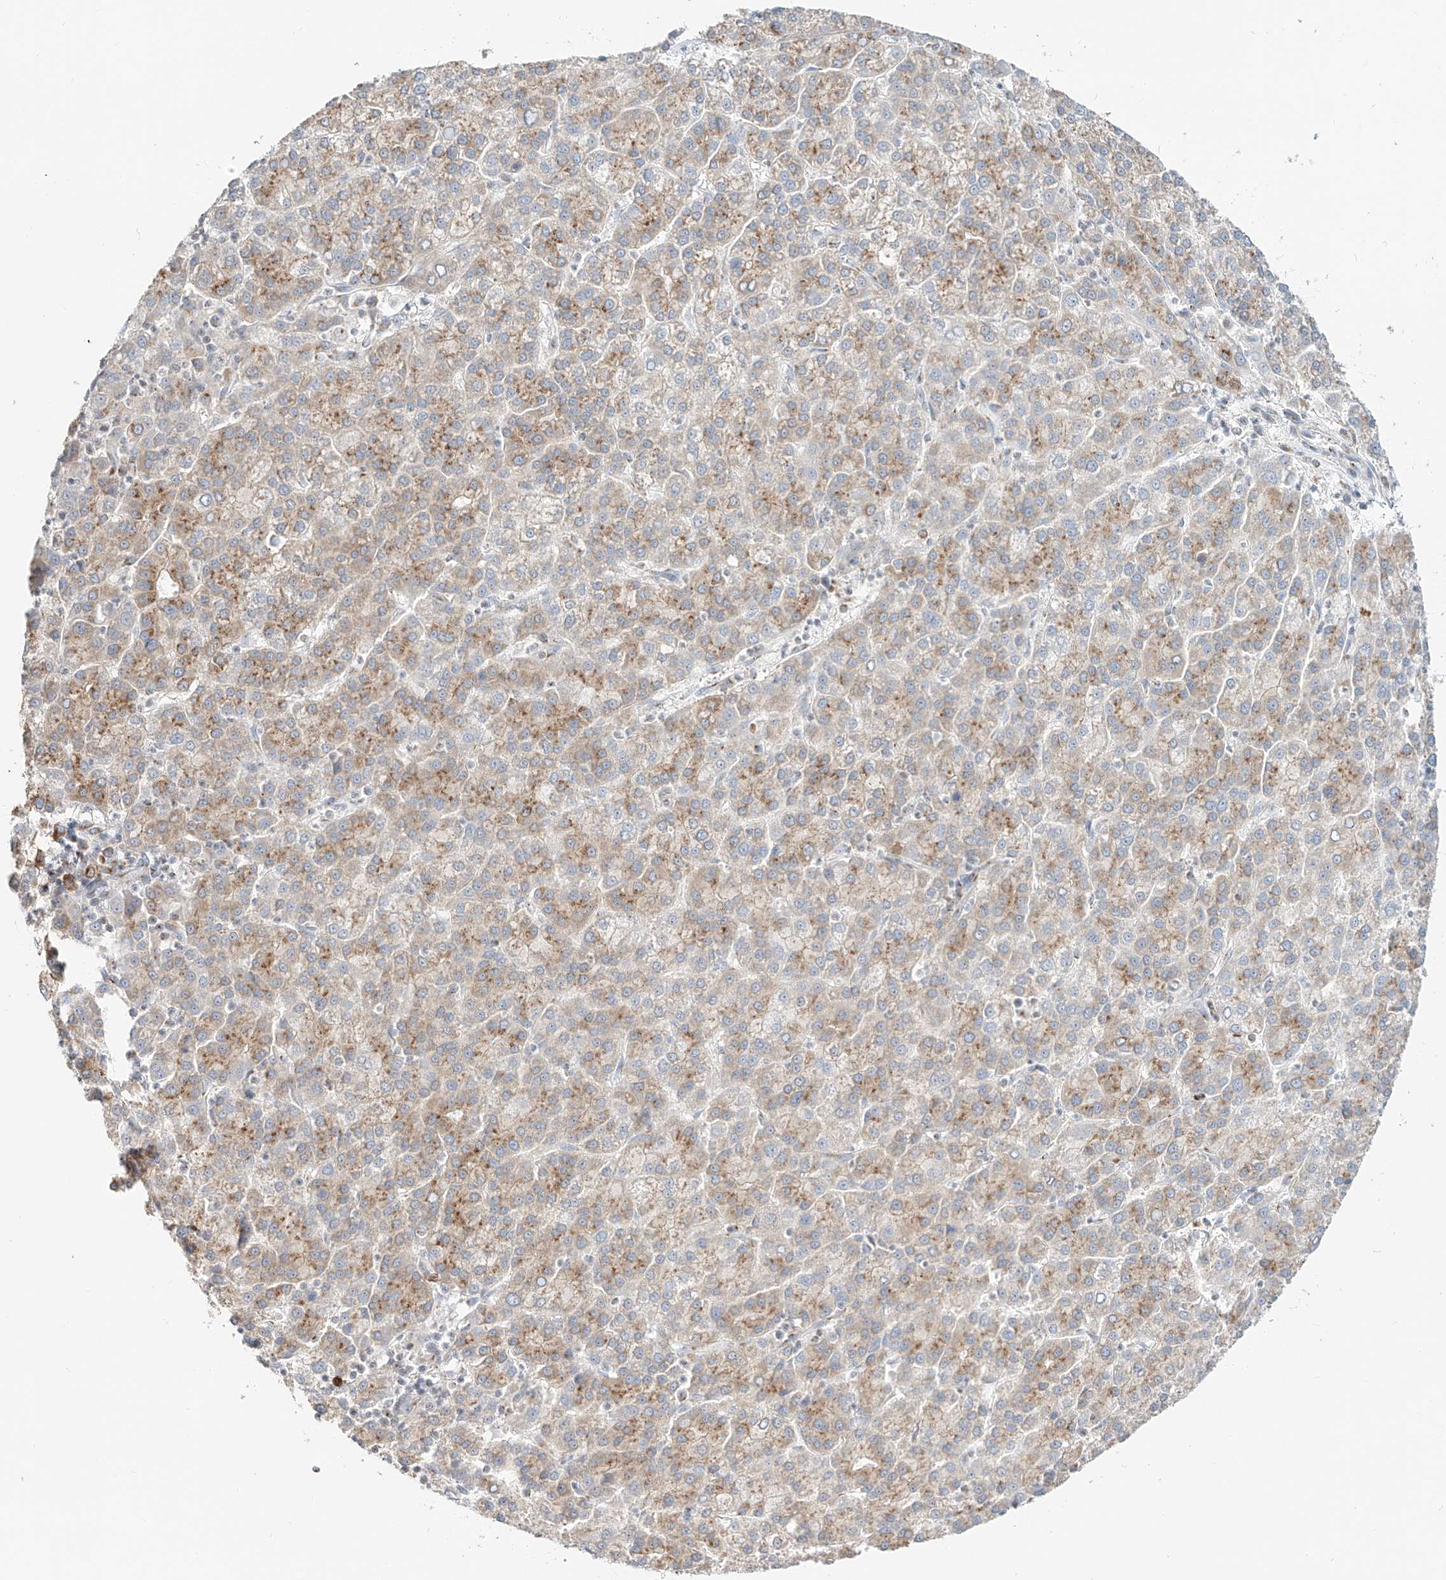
{"staining": {"intensity": "moderate", "quantity": ">75%", "location": "cytoplasmic/membranous"}, "tissue": "liver cancer", "cell_type": "Tumor cells", "image_type": "cancer", "snomed": [{"axis": "morphology", "description": "Carcinoma, Hepatocellular, NOS"}, {"axis": "topography", "description": "Liver"}], "caption": "Tumor cells exhibit medium levels of moderate cytoplasmic/membranous positivity in approximately >75% of cells in liver hepatocellular carcinoma. The staining is performed using DAB (3,3'-diaminobenzidine) brown chromogen to label protein expression. The nuclei are counter-stained blue using hematoxylin.", "gene": "BSDC1", "patient": {"sex": "female", "age": 58}}